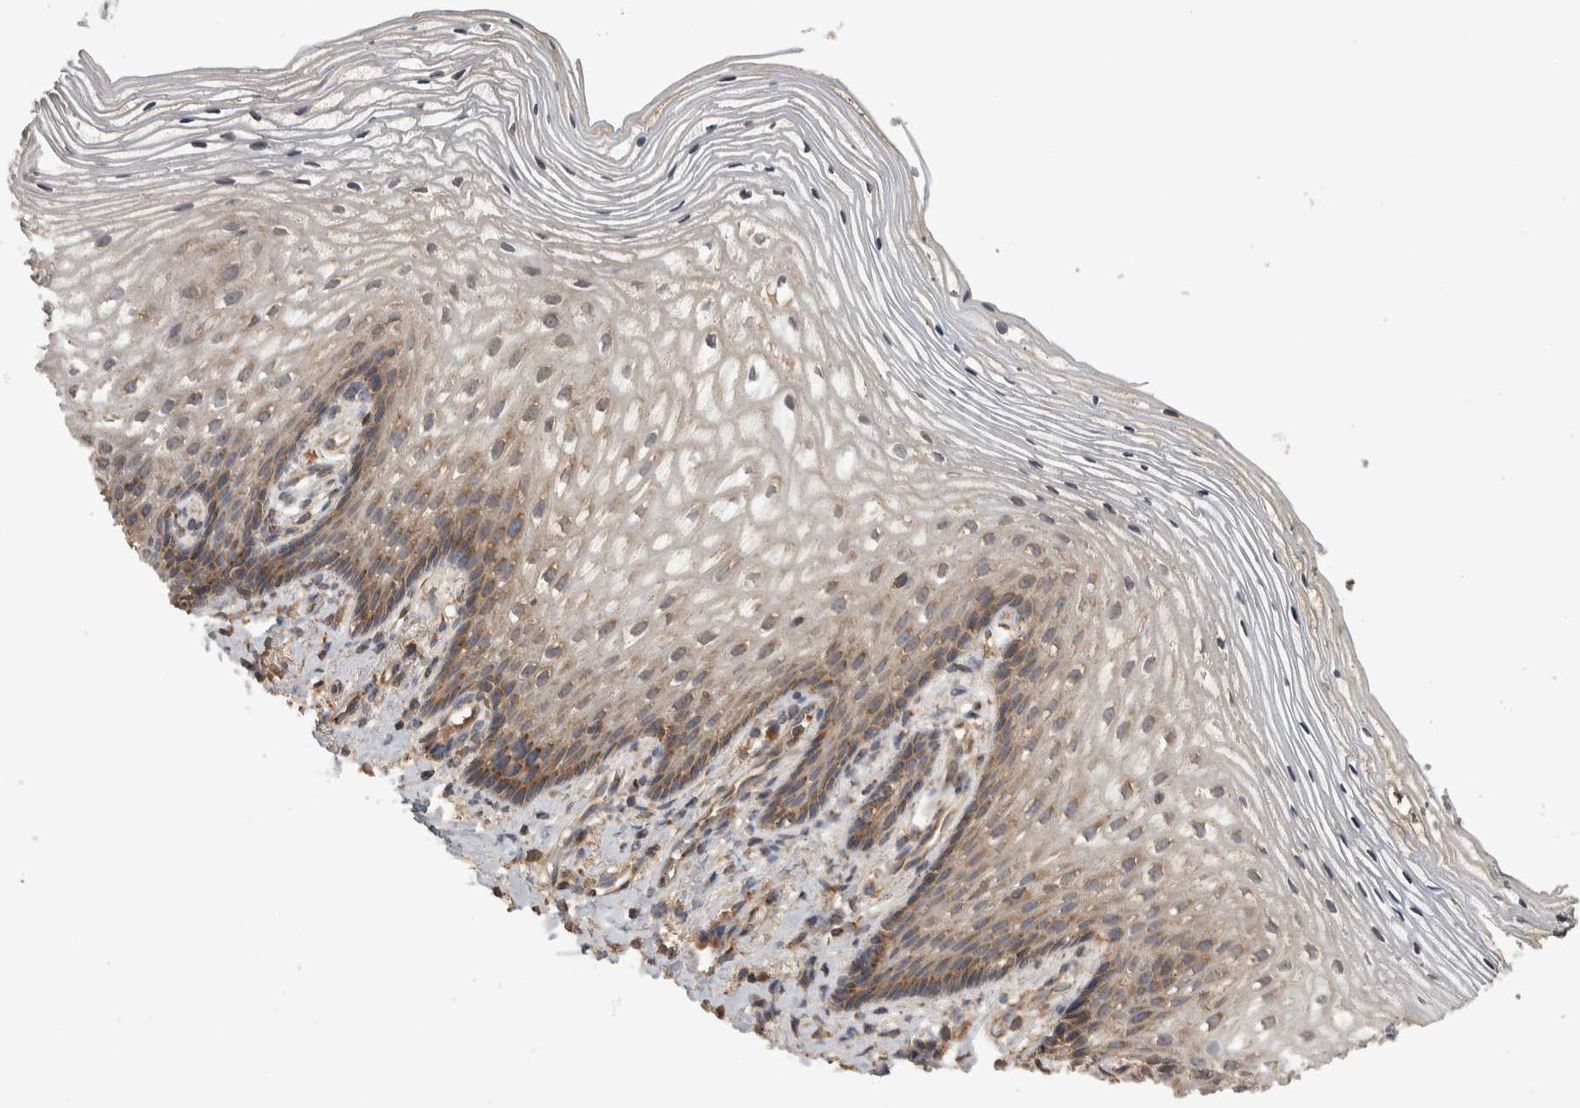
{"staining": {"intensity": "moderate", "quantity": "<25%", "location": "cytoplasmic/membranous"}, "tissue": "vagina", "cell_type": "Squamous epithelial cells", "image_type": "normal", "snomed": [{"axis": "morphology", "description": "Normal tissue, NOS"}, {"axis": "topography", "description": "Vagina"}], "caption": "Moderate cytoplasmic/membranous protein staining is appreciated in about <25% of squamous epithelial cells in vagina. (DAB (3,3'-diaminobenzidine) IHC, brown staining for protein, blue staining for nuclei).", "gene": "IFRD1", "patient": {"sex": "female", "age": 60}}